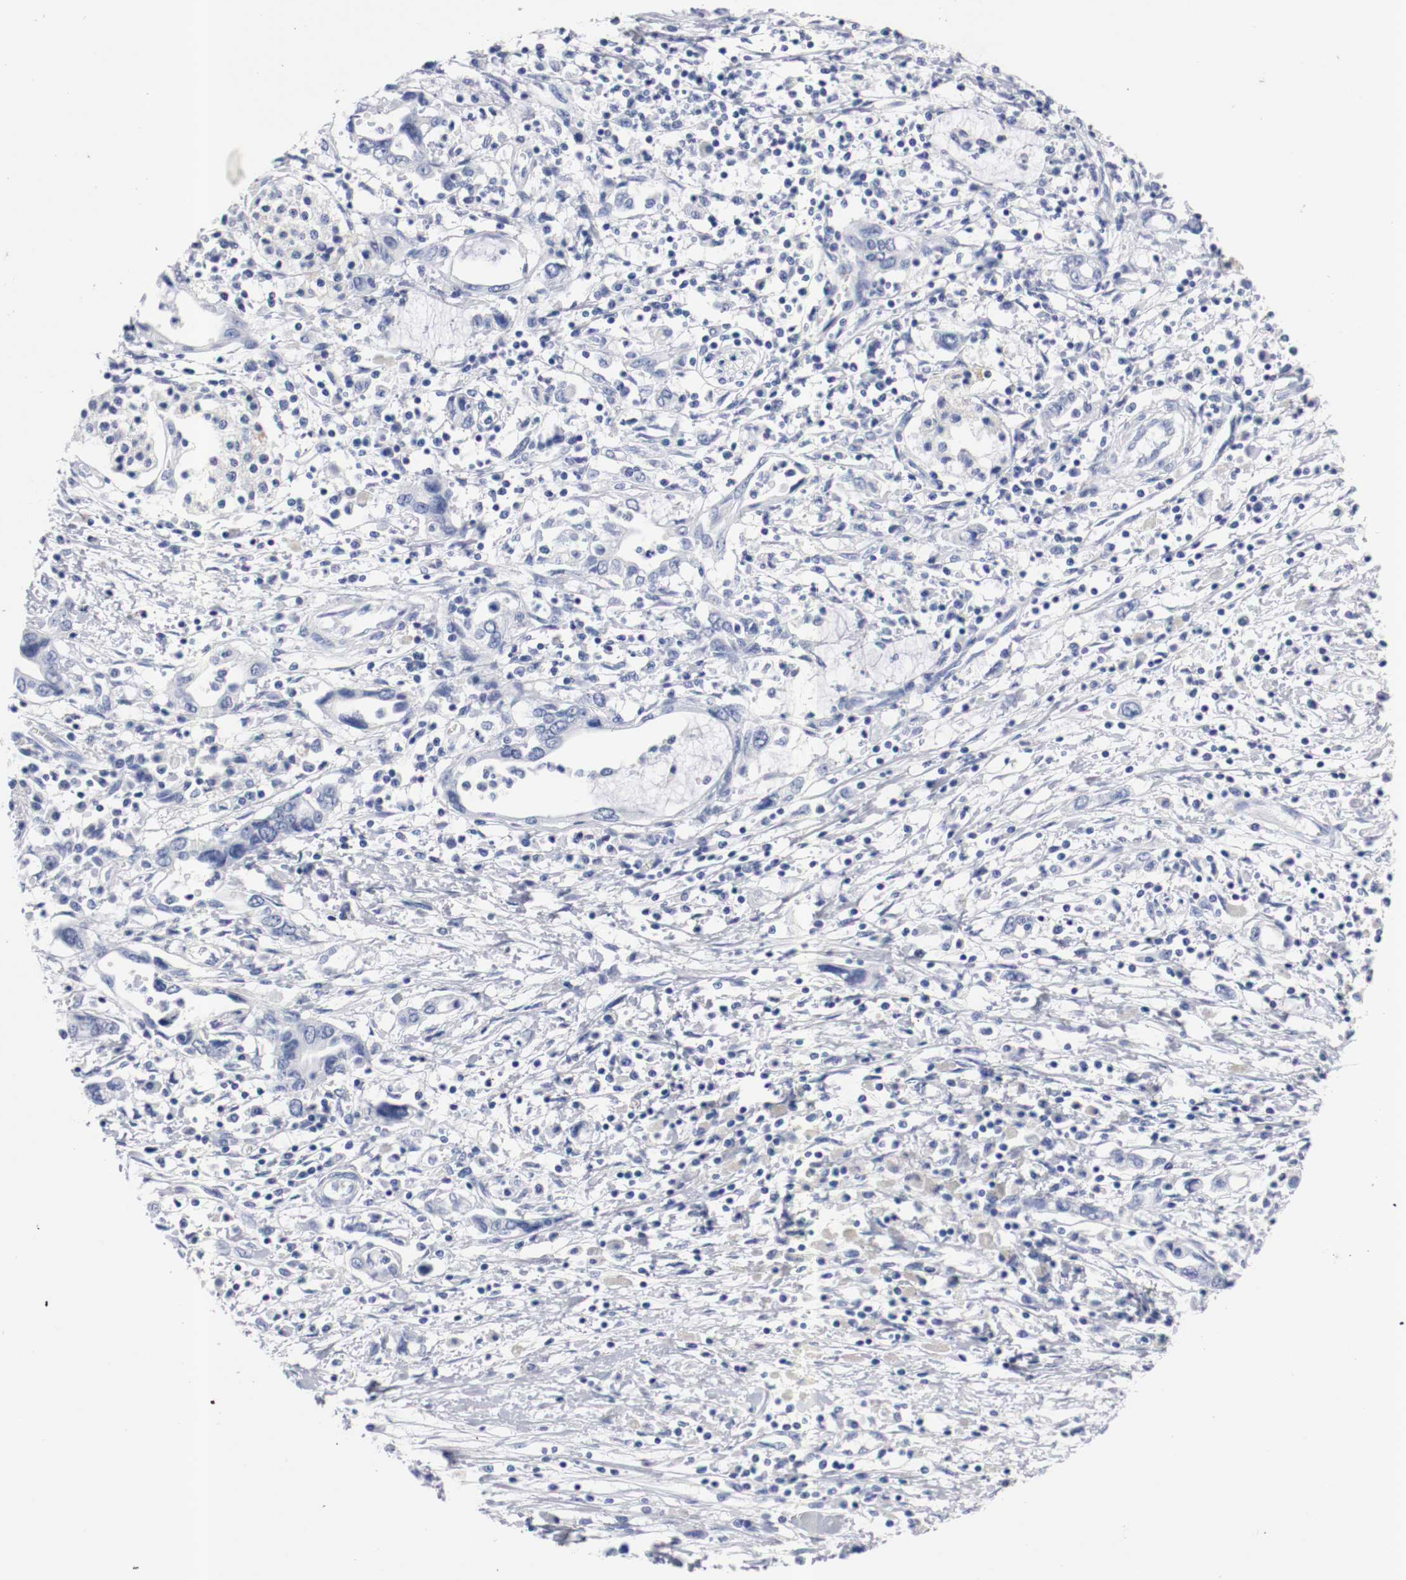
{"staining": {"intensity": "negative", "quantity": "none", "location": "none"}, "tissue": "pancreatic cancer", "cell_type": "Tumor cells", "image_type": "cancer", "snomed": [{"axis": "morphology", "description": "Adenocarcinoma, NOS"}, {"axis": "topography", "description": "Pancreas"}], "caption": "Immunohistochemistry of pancreatic adenocarcinoma displays no positivity in tumor cells.", "gene": "GAD1", "patient": {"sex": "female", "age": 57}}